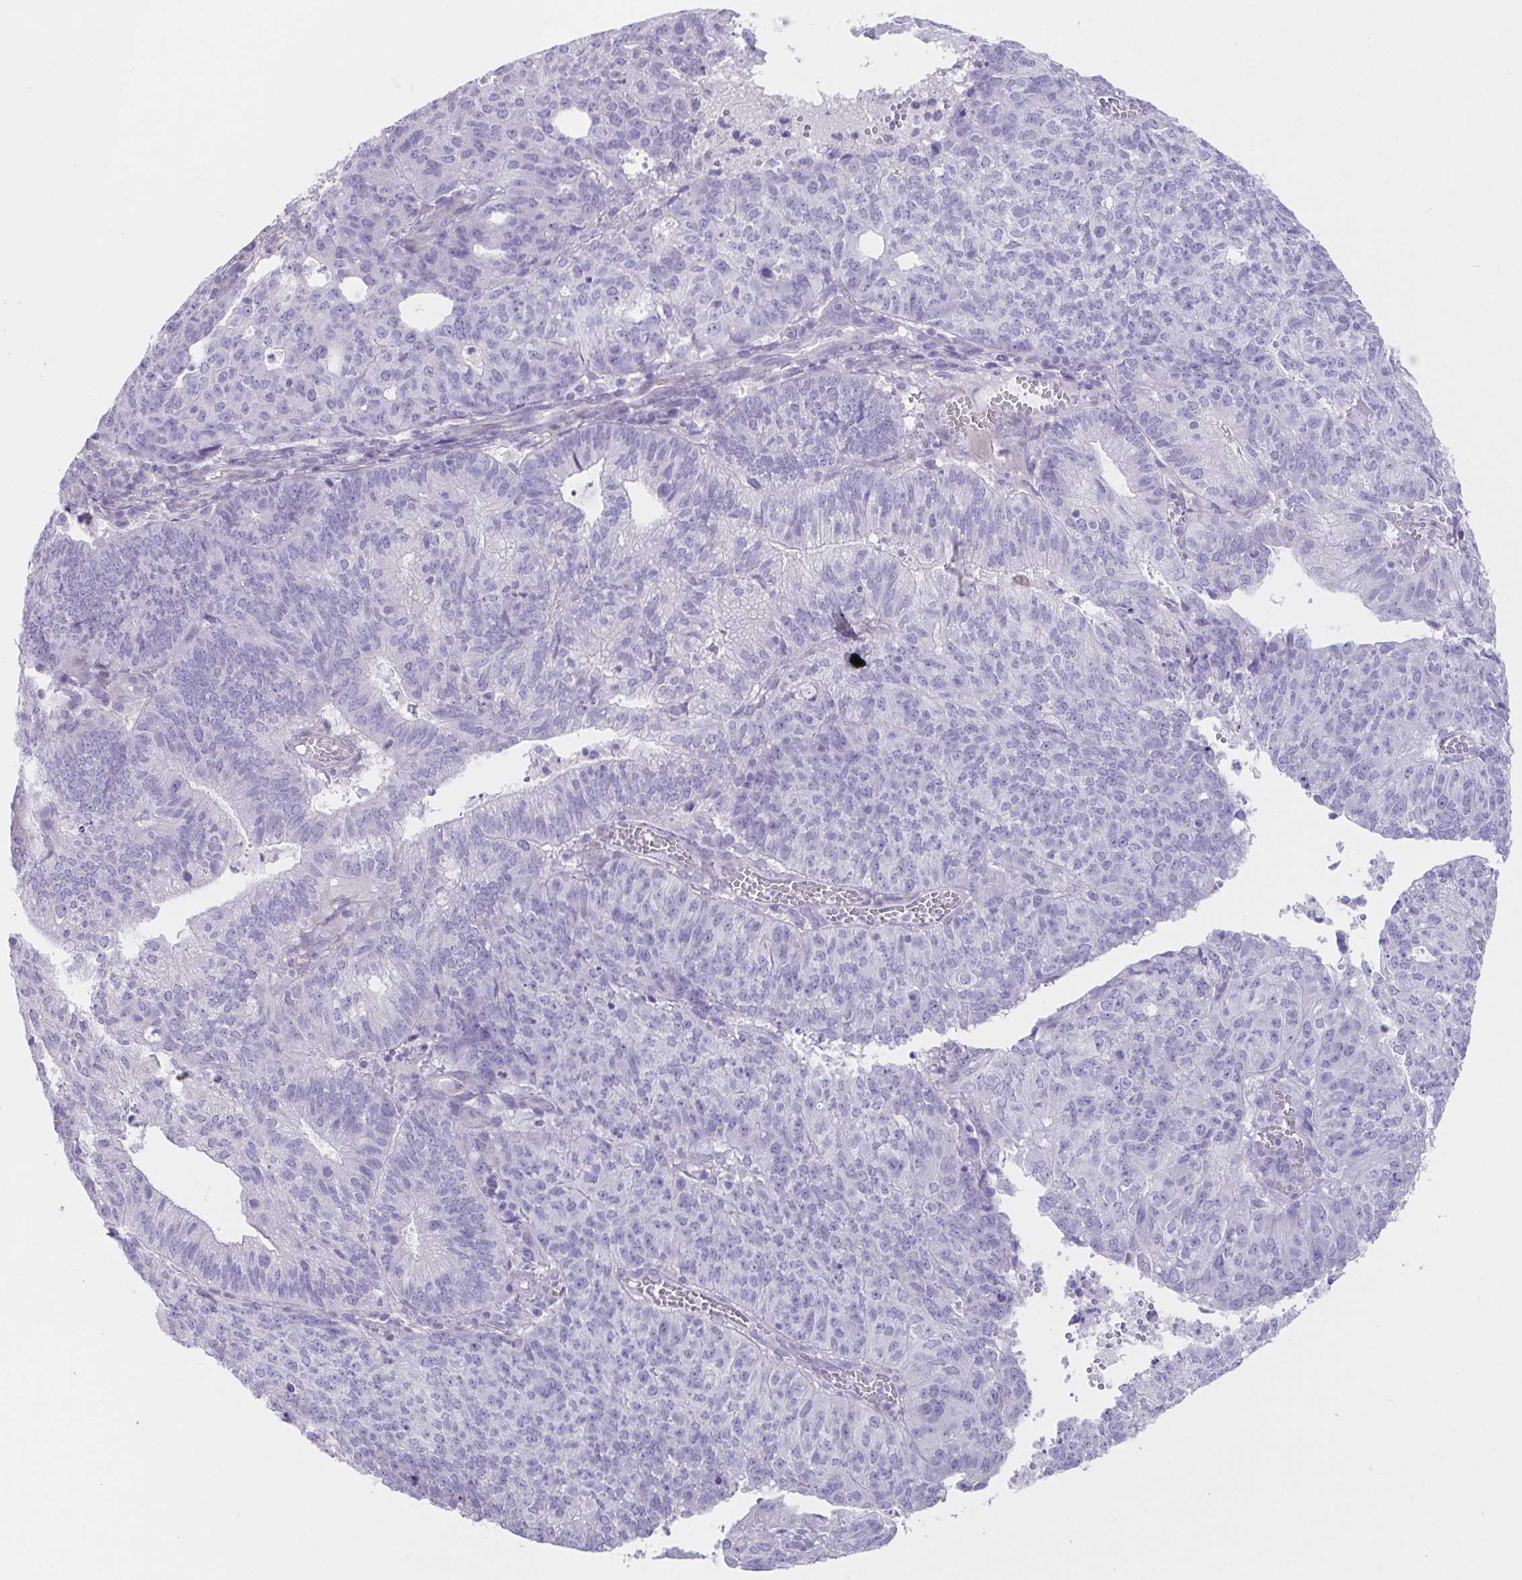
{"staining": {"intensity": "negative", "quantity": "none", "location": "none"}, "tissue": "endometrial cancer", "cell_type": "Tumor cells", "image_type": "cancer", "snomed": [{"axis": "morphology", "description": "Adenocarcinoma, NOS"}, {"axis": "topography", "description": "Endometrium"}], "caption": "An IHC image of endometrial cancer (adenocarcinoma) is shown. There is no staining in tumor cells of endometrial cancer (adenocarcinoma). The staining is performed using DAB (3,3'-diaminobenzidine) brown chromogen with nuclei counter-stained in using hematoxylin.", "gene": "HDGFL1", "patient": {"sex": "female", "age": 82}}